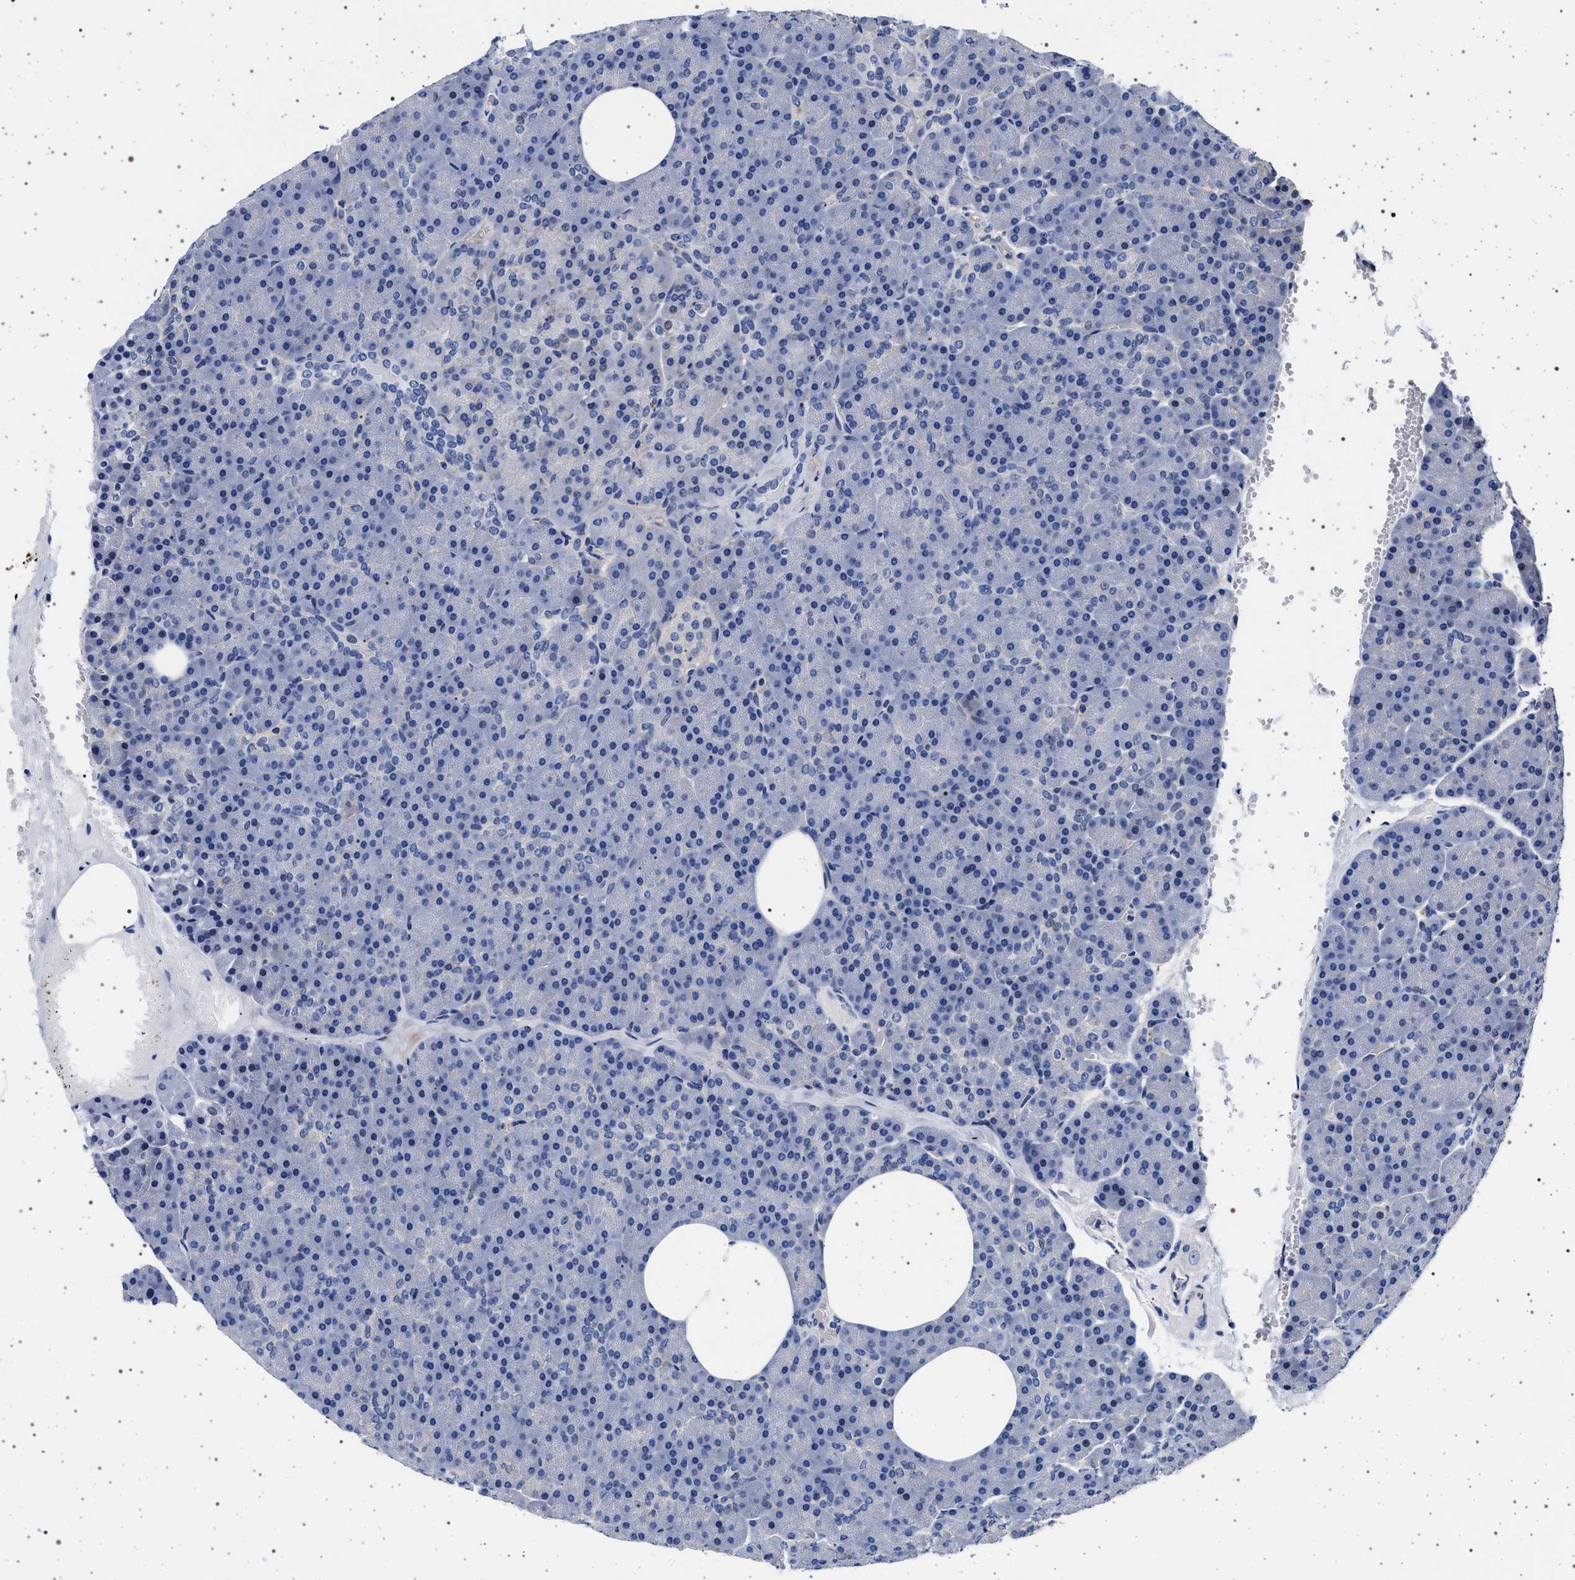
{"staining": {"intensity": "negative", "quantity": "none", "location": "none"}, "tissue": "pancreas", "cell_type": "Exocrine glandular cells", "image_type": "normal", "snomed": [{"axis": "morphology", "description": "Normal tissue, NOS"}, {"axis": "topography", "description": "Pancreas"}], "caption": "Pancreas stained for a protein using immunohistochemistry (IHC) reveals no staining exocrine glandular cells.", "gene": "SLC9A1", "patient": {"sex": "female", "age": 35}}